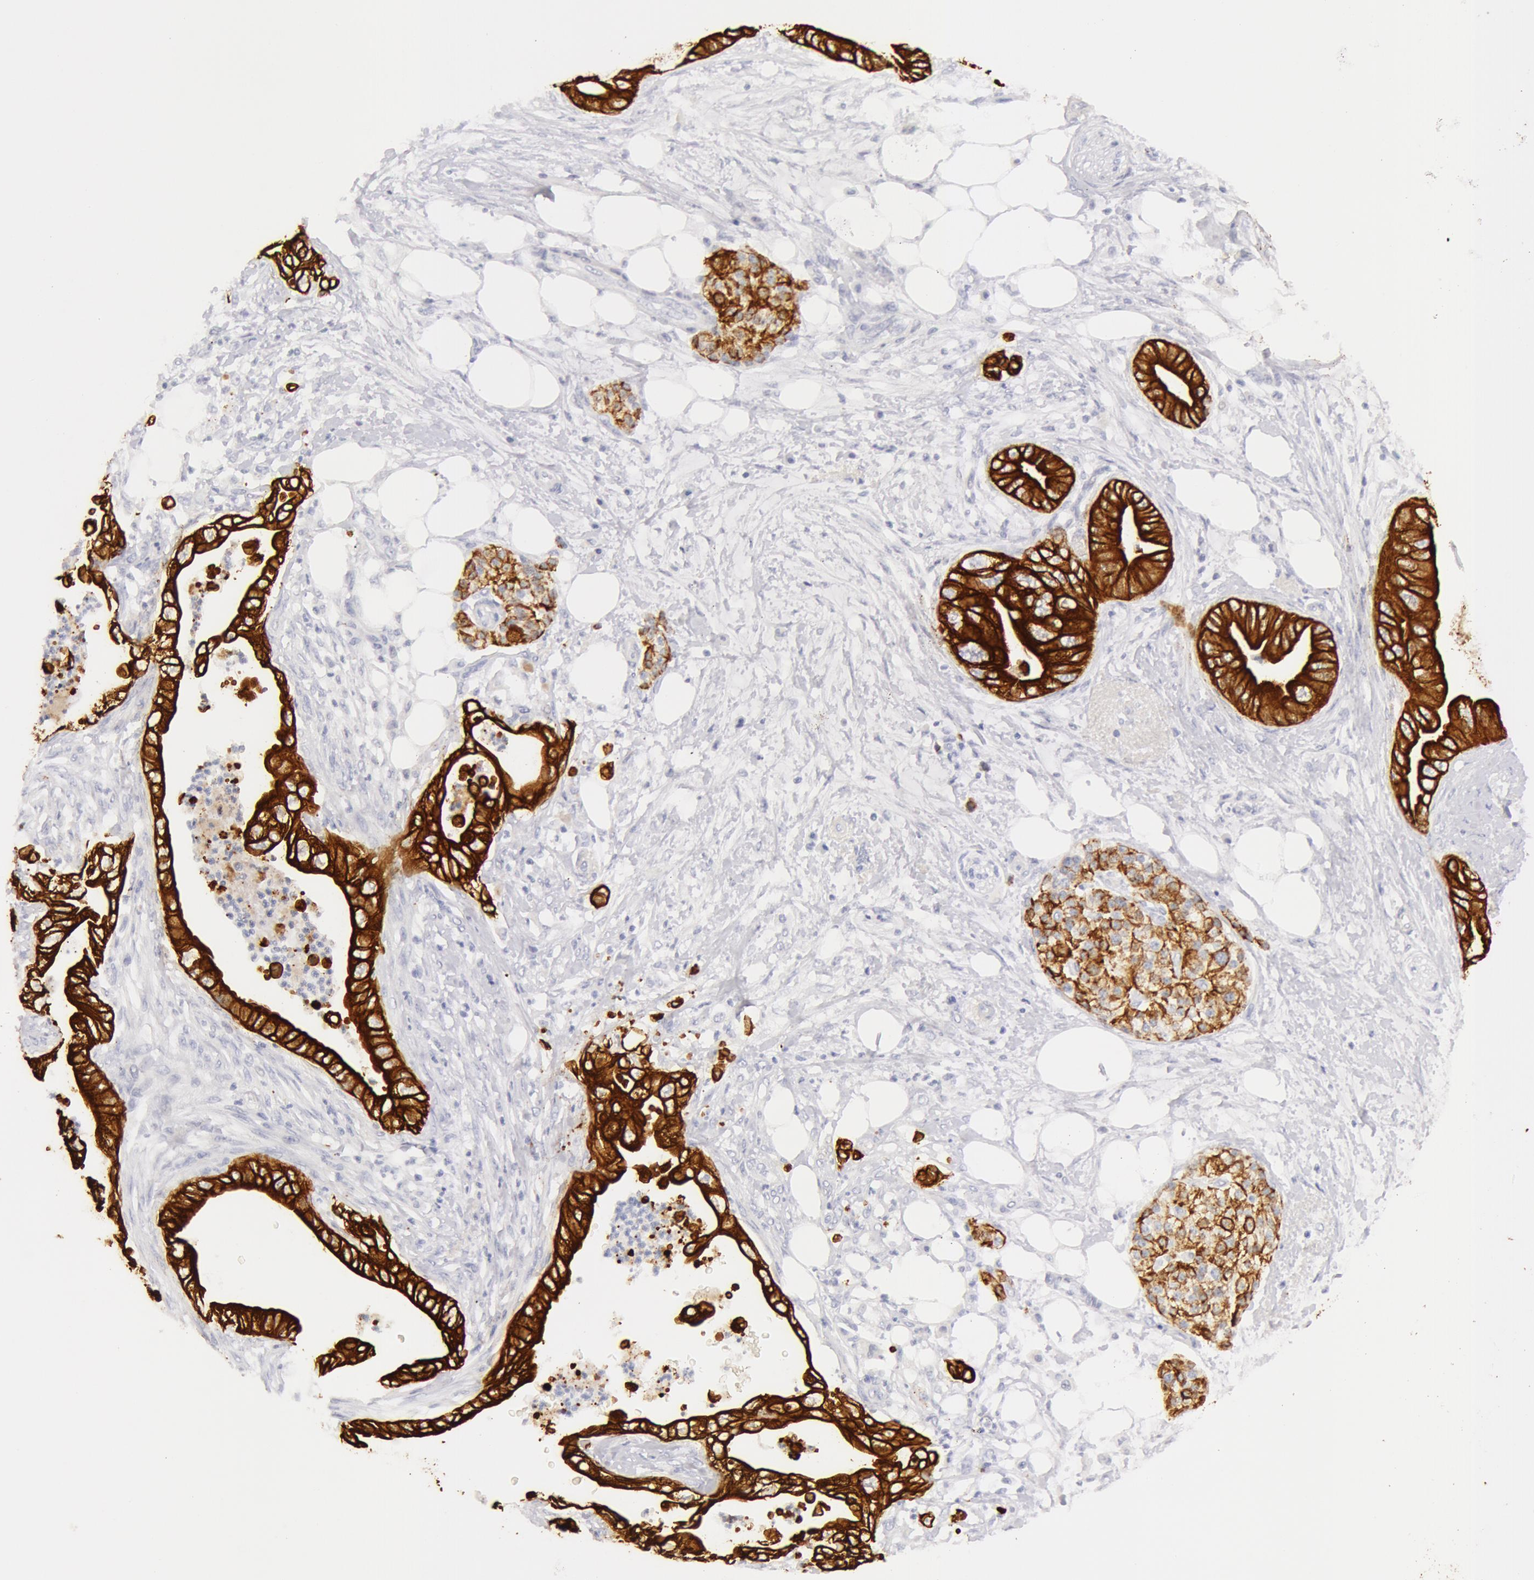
{"staining": {"intensity": "moderate", "quantity": ">75%", "location": "cytoplasmic/membranous"}, "tissue": "pancreatic cancer", "cell_type": "Tumor cells", "image_type": "cancer", "snomed": [{"axis": "morphology", "description": "Adenocarcinoma, NOS"}, {"axis": "topography", "description": "Pancreas"}], "caption": "Immunohistochemistry of pancreatic cancer (adenocarcinoma) exhibits medium levels of moderate cytoplasmic/membranous positivity in approximately >75% of tumor cells.", "gene": "KRT8", "patient": {"sex": "female", "age": 66}}